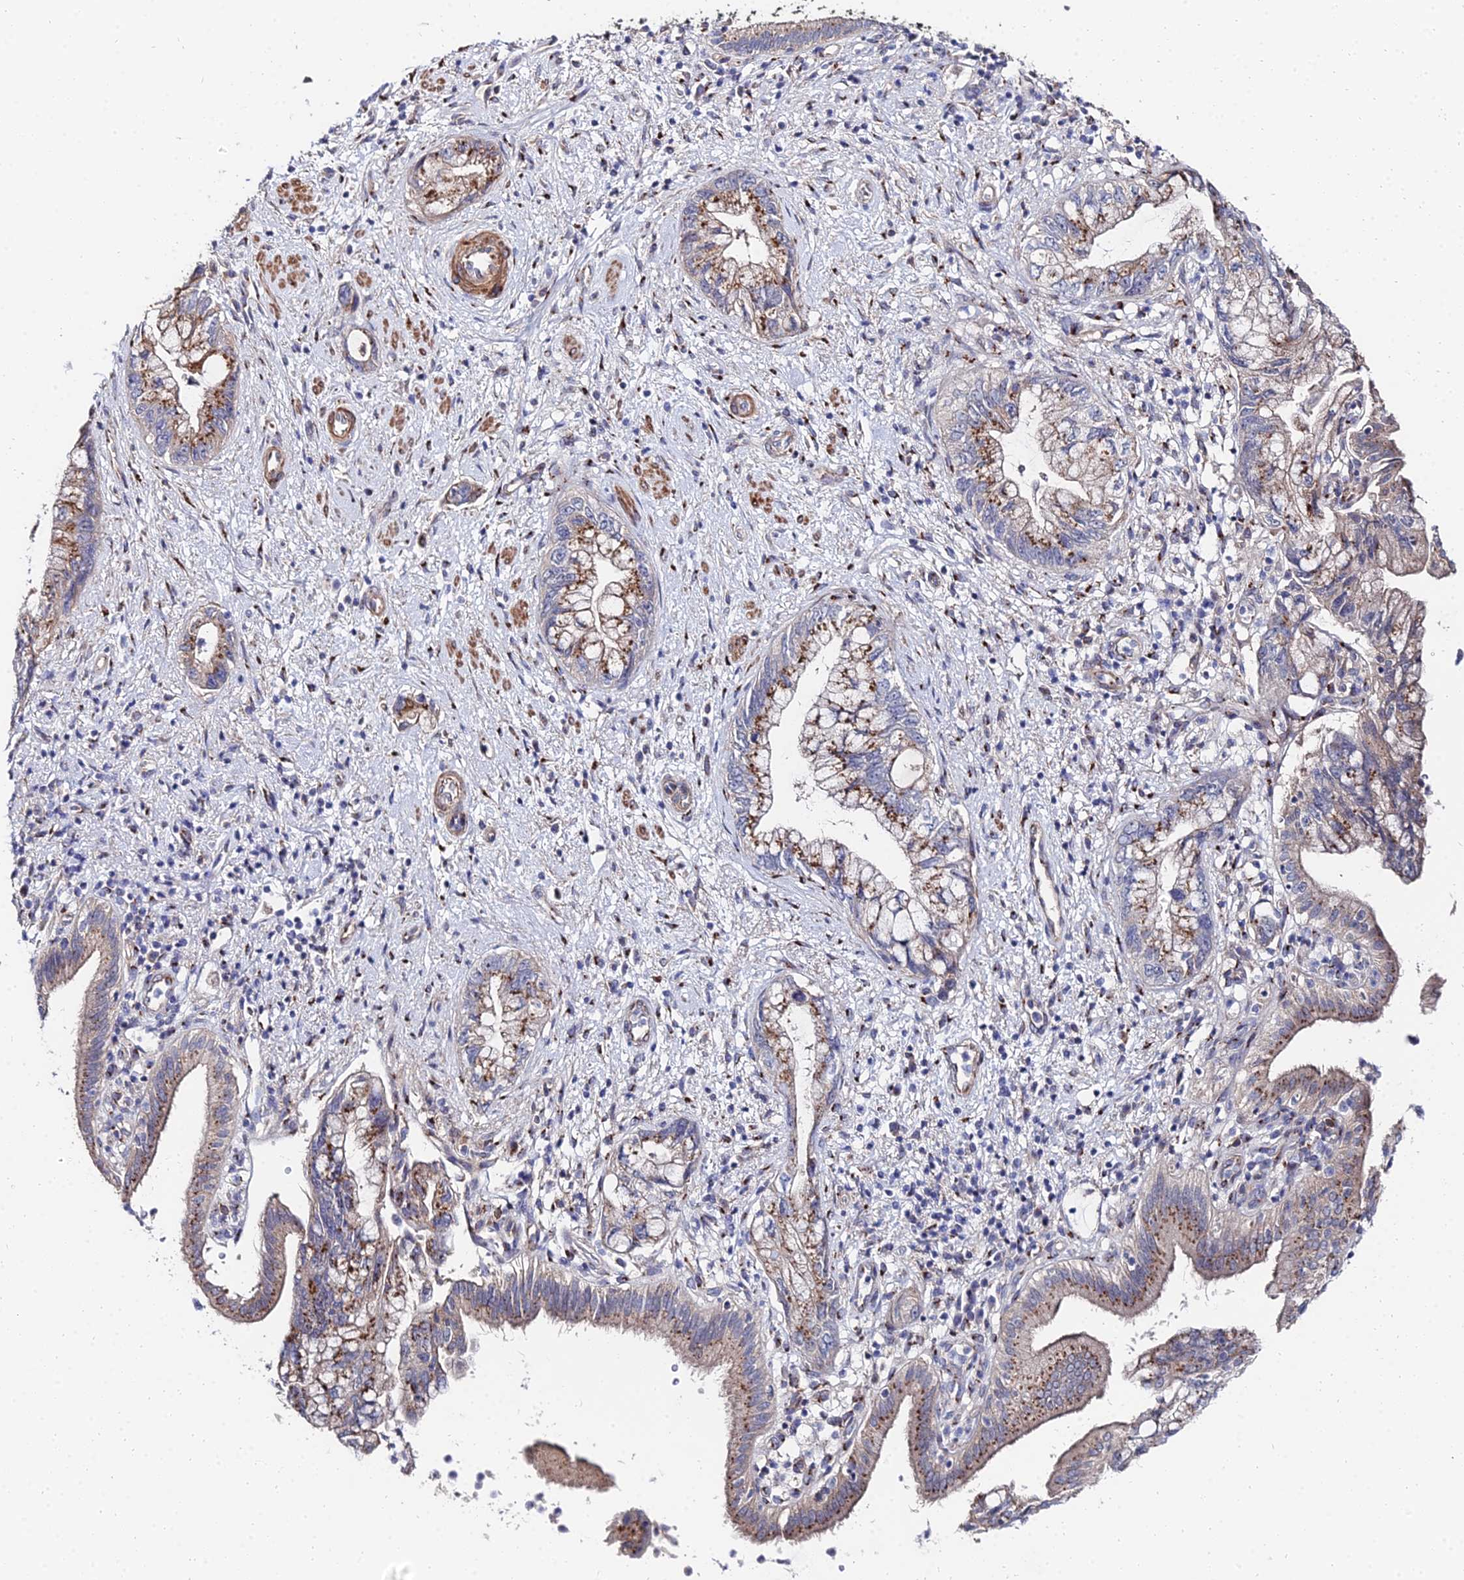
{"staining": {"intensity": "moderate", "quantity": "25%-75%", "location": "cytoplasmic/membranous"}, "tissue": "pancreatic cancer", "cell_type": "Tumor cells", "image_type": "cancer", "snomed": [{"axis": "morphology", "description": "Adenocarcinoma, NOS"}, {"axis": "topography", "description": "Pancreas"}], "caption": "Moderate cytoplasmic/membranous expression for a protein is present in approximately 25%-75% of tumor cells of pancreatic cancer (adenocarcinoma) using IHC.", "gene": "BORCS8", "patient": {"sex": "female", "age": 73}}